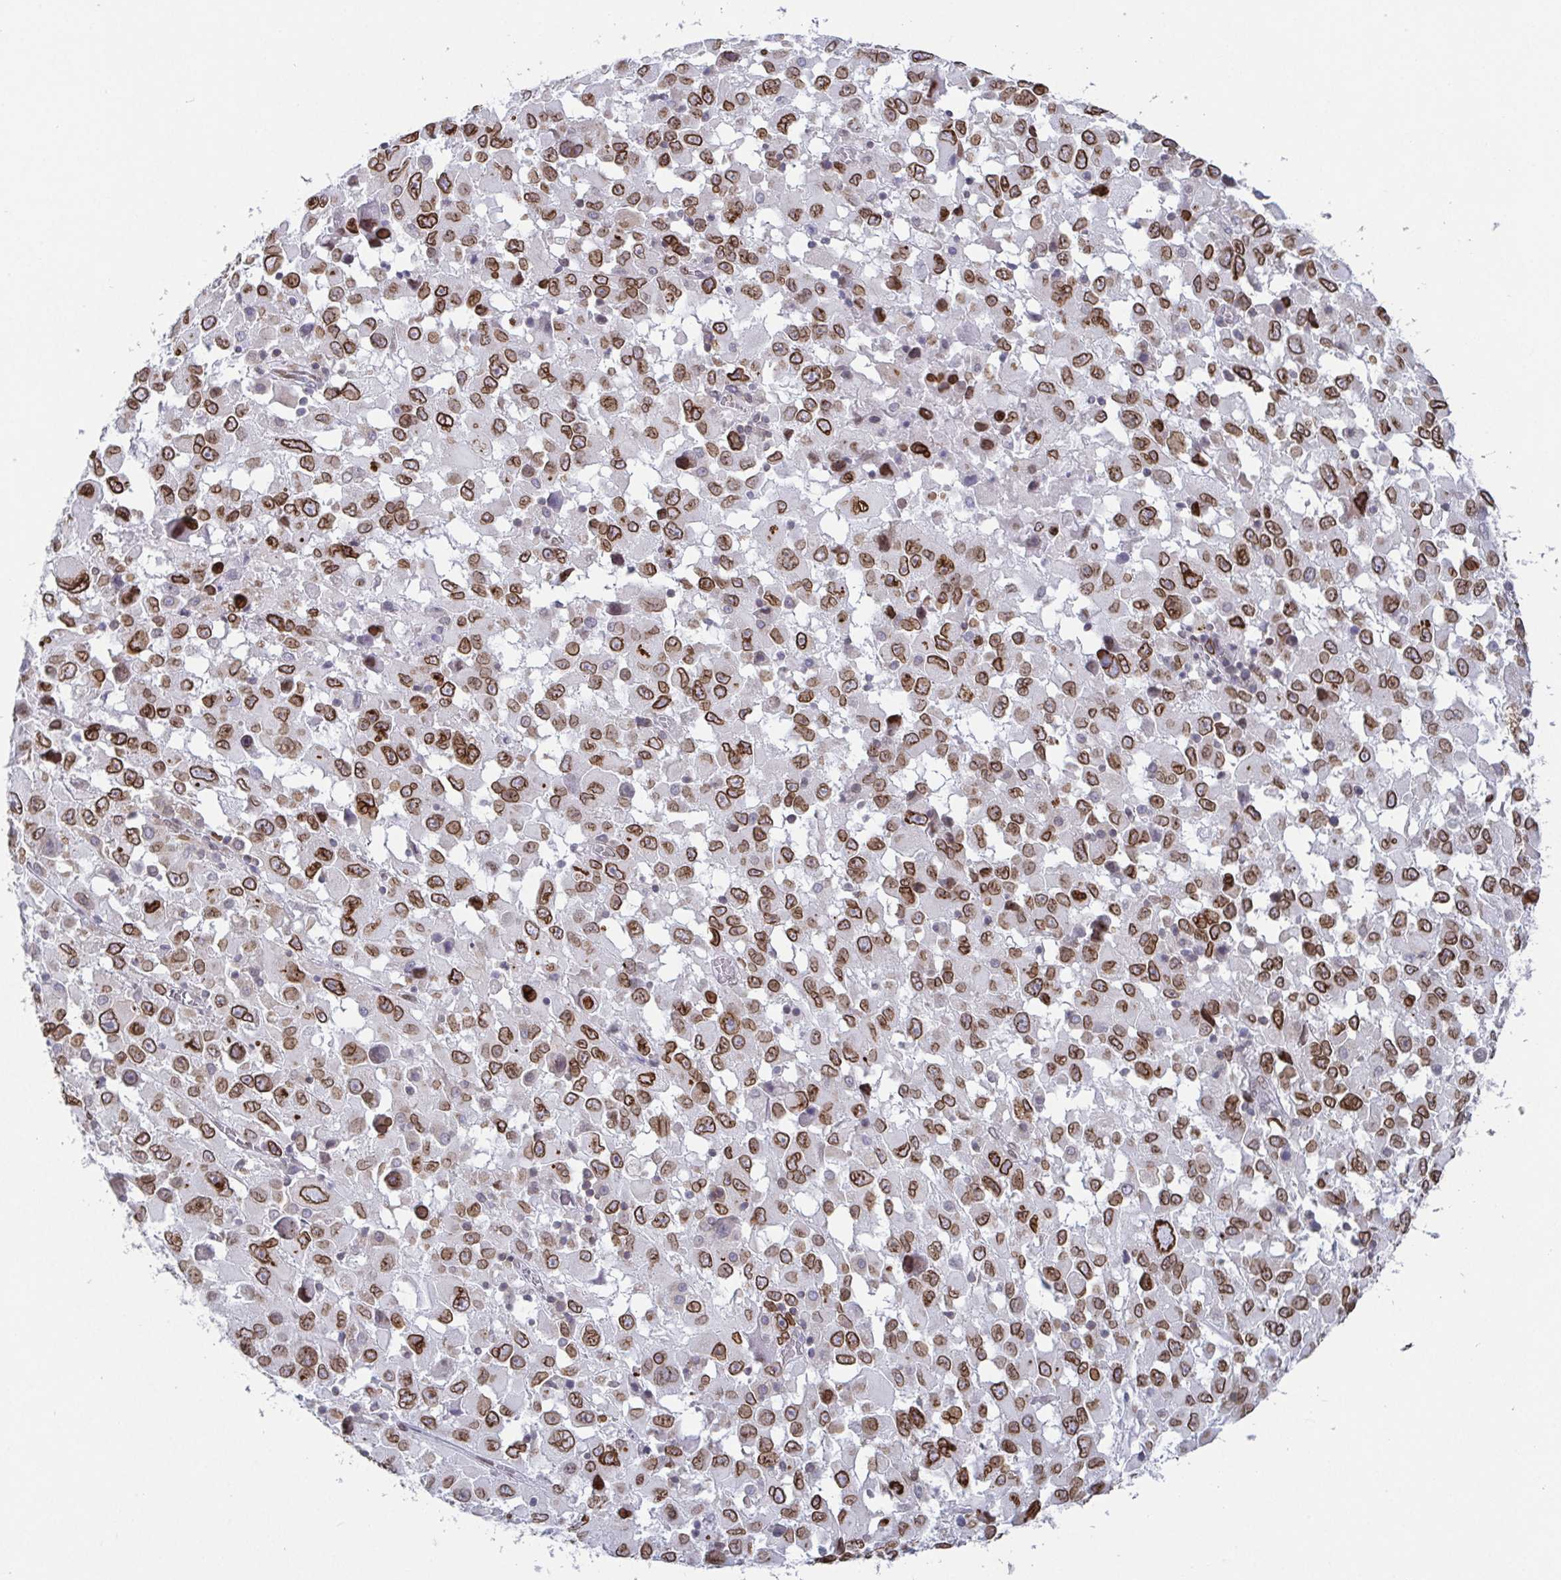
{"staining": {"intensity": "strong", "quantity": ">75%", "location": "cytoplasmic/membranous,nuclear"}, "tissue": "melanoma", "cell_type": "Tumor cells", "image_type": "cancer", "snomed": [{"axis": "morphology", "description": "Malignant melanoma, Metastatic site"}, {"axis": "topography", "description": "Soft tissue"}], "caption": "This photomicrograph exhibits immunohistochemistry (IHC) staining of human melanoma, with high strong cytoplasmic/membranous and nuclear staining in approximately >75% of tumor cells.", "gene": "EMD", "patient": {"sex": "male", "age": 50}}